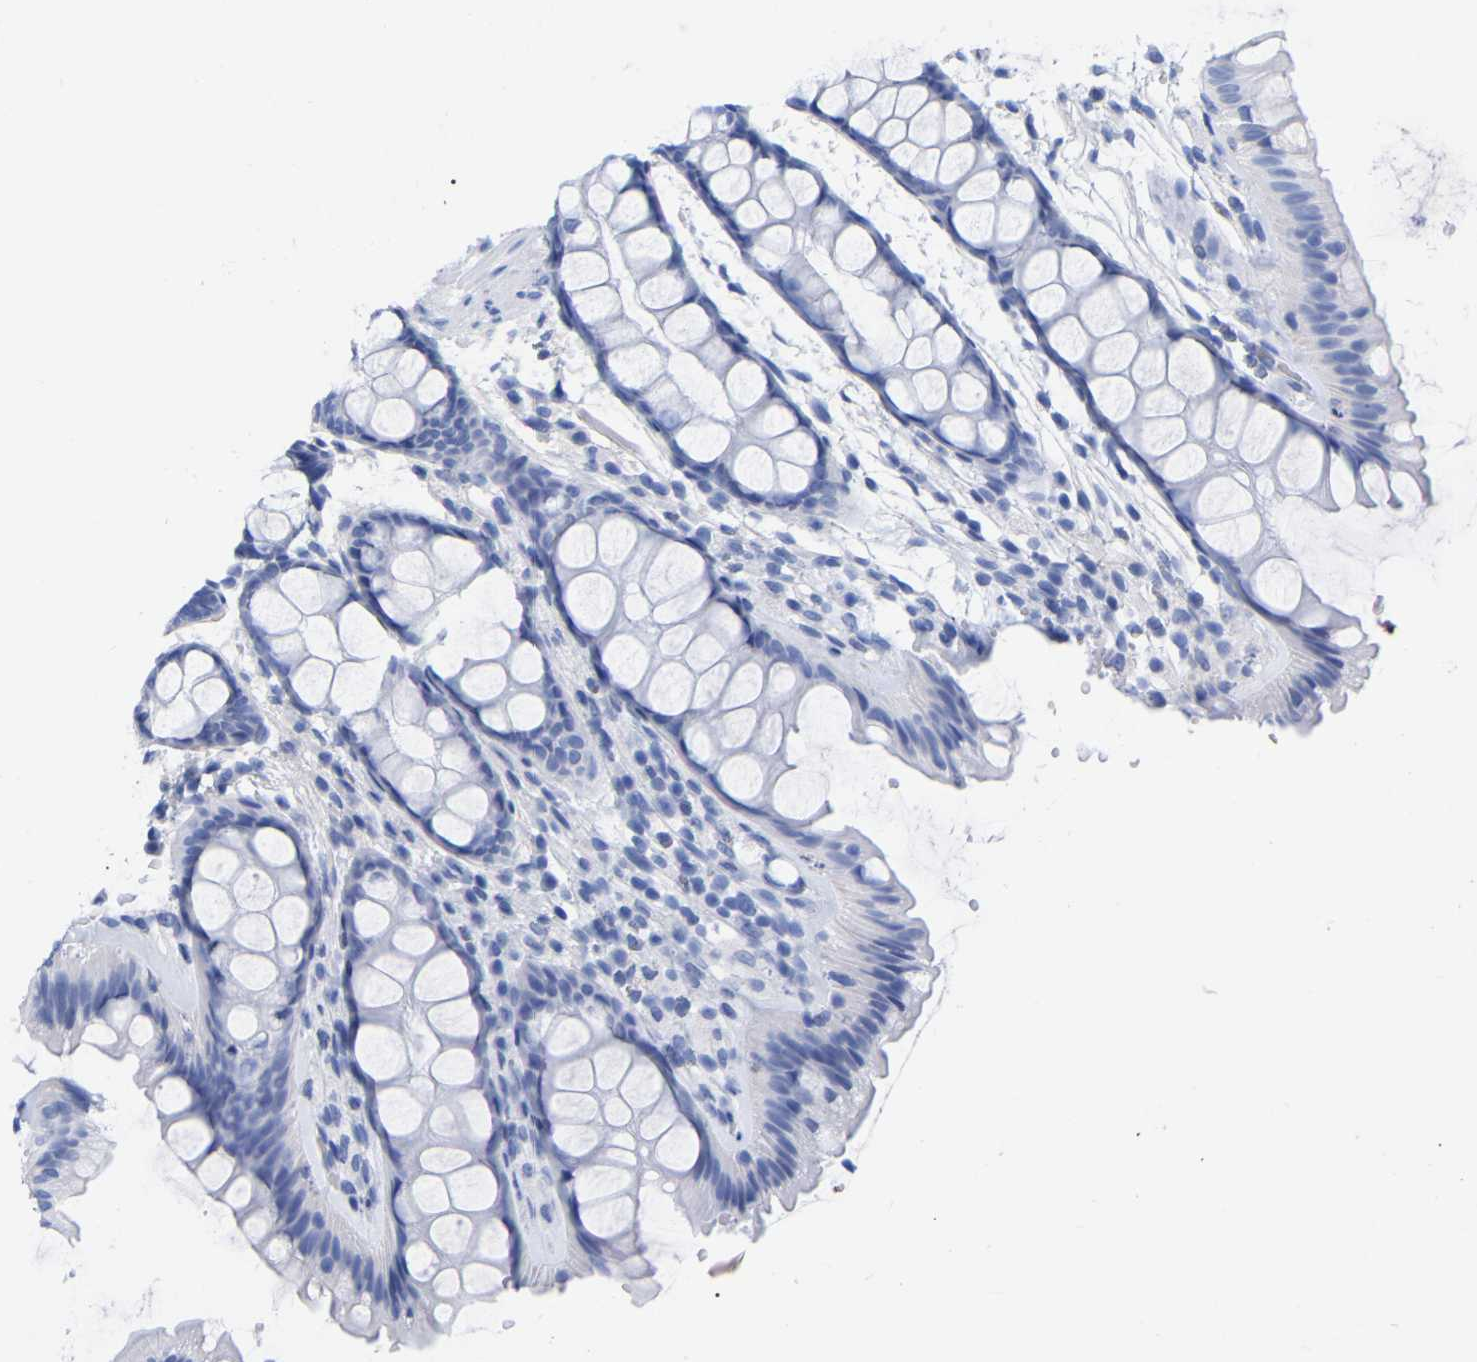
{"staining": {"intensity": "negative", "quantity": "none", "location": "none"}, "tissue": "colon", "cell_type": "Endothelial cells", "image_type": "normal", "snomed": [{"axis": "morphology", "description": "Normal tissue, NOS"}, {"axis": "topography", "description": "Colon"}], "caption": "The photomicrograph demonstrates no significant expression in endothelial cells of colon. The staining was performed using DAB to visualize the protein expression in brown, while the nuclei were stained in blue with hematoxylin (Magnification: 20x).", "gene": "HAPLN1", "patient": {"sex": "female", "age": 56}}